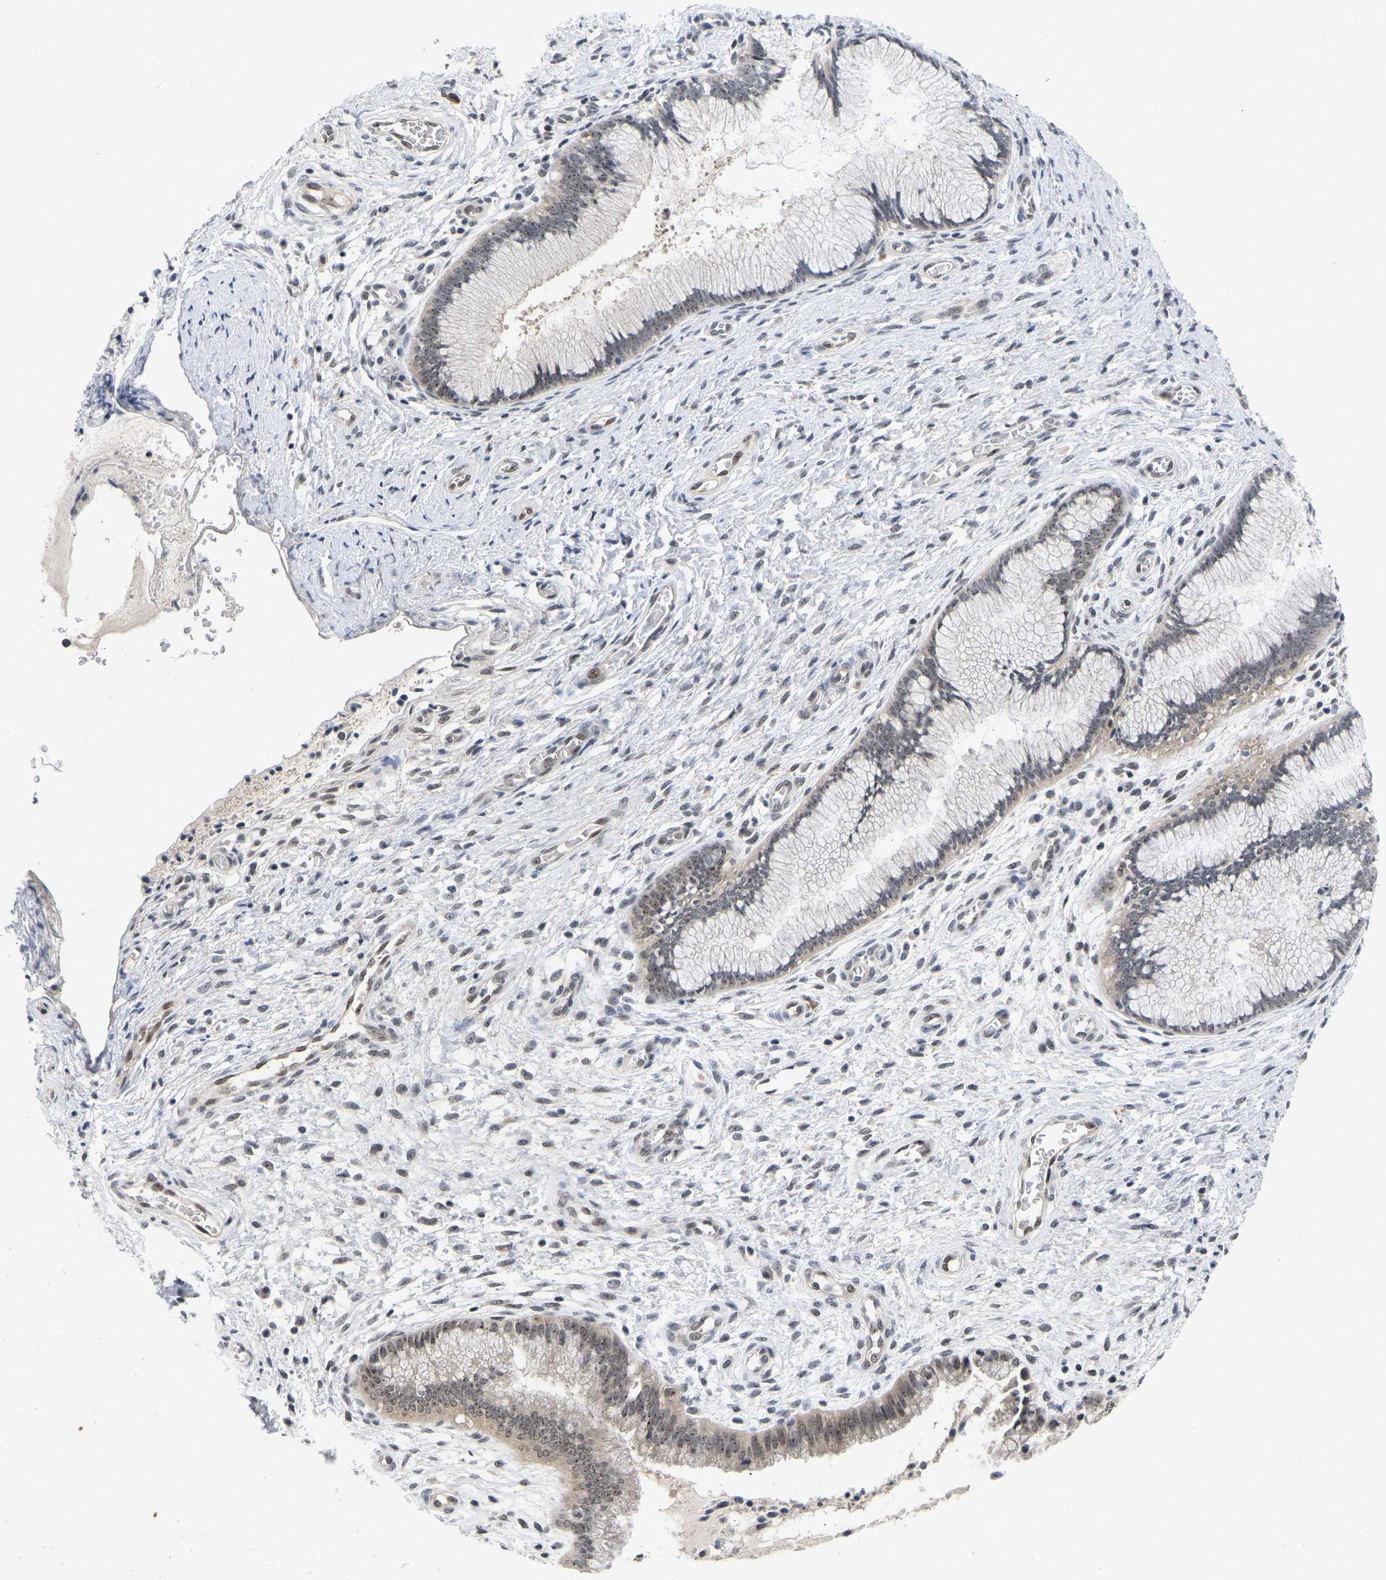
{"staining": {"intensity": "weak", "quantity": "25%-75%", "location": "nuclear"}, "tissue": "cervix", "cell_type": "Glandular cells", "image_type": "normal", "snomed": [{"axis": "morphology", "description": "Normal tissue, NOS"}, {"axis": "topography", "description": "Cervix"}], "caption": "Unremarkable cervix reveals weak nuclear expression in about 25%-75% of glandular cells, visualized by immunohistochemistry.", "gene": "NLE1", "patient": {"sex": "female", "age": 55}}